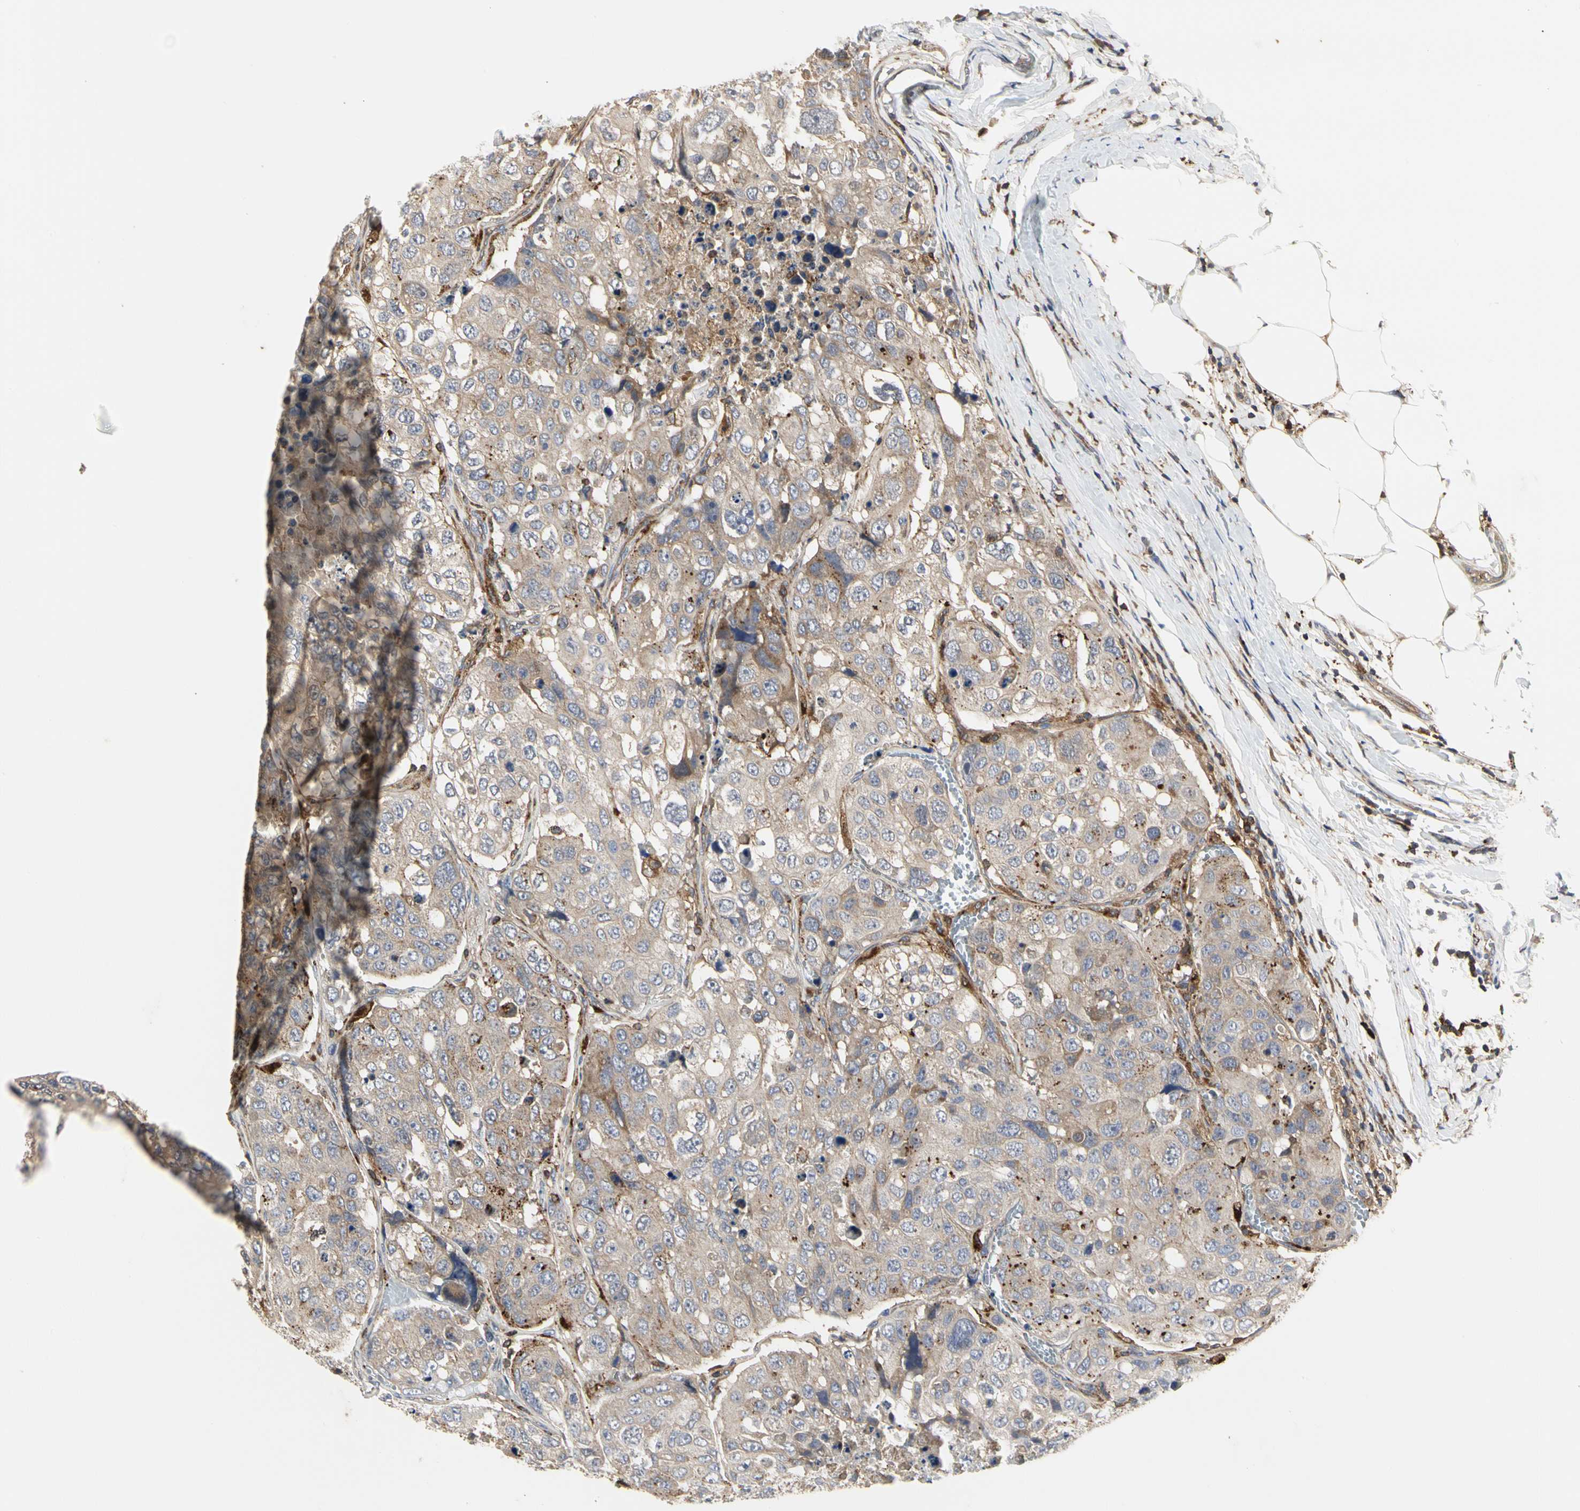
{"staining": {"intensity": "weak", "quantity": ">75%", "location": "cytoplasmic/membranous"}, "tissue": "urothelial cancer", "cell_type": "Tumor cells", "image_type": "cancer", "snomed": [{"axis": "morphology", "description": "Urothelial carcinoma, High grade"}, {"axis": "topography", "description": "Lymph node"}, {"axis": "topography", "description": "Urinary bladder"}], "caption": "Urothelial carcinoma (high-grade) stained for a protein (brown) reveals weak cytoplasmic/membranous positive staining in approximately >75% of tumor cells.", "gene": "NAPG", "patient": {"sex": "male", "age": 51}}